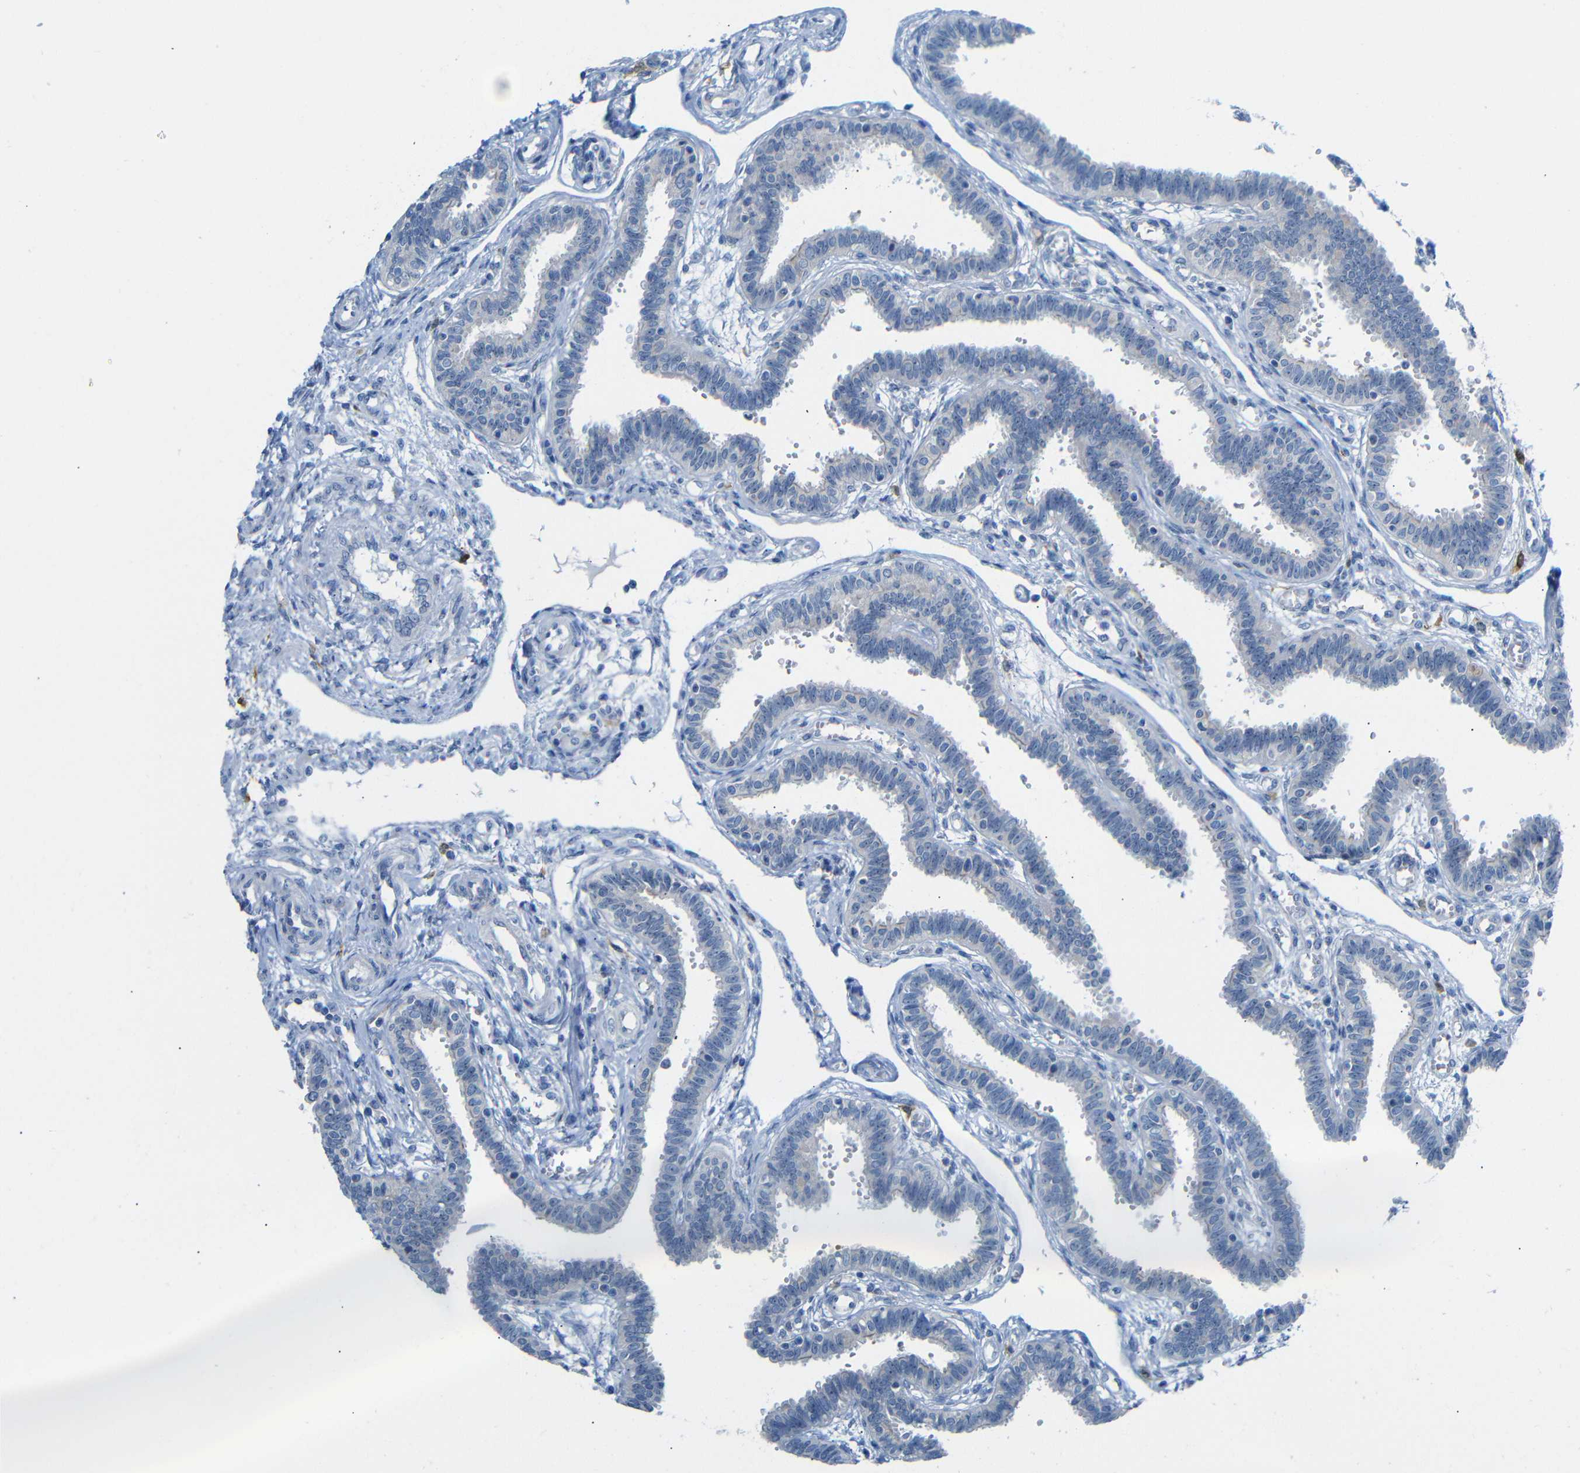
{"staining": {"intensity": "negative", "quantity": "none", "location": "none"}, "tissue": "fallopian tube", "cell_type": "Glandular cells", "image_type": "normal", "snomed": [{"axis": "morphology", "description": "Normal tissue, NOS"}, {"axis": "topography", "description": "Fallopian tube"}], "caption": "High power microscopy micrograph of an immunohistochemistry (IHC) histopathology image of unremarkable fallopian tube, revealing no significant expression in glandular cells. (DAB immunohistochemistry visualized using brightfield microscopy, high magnification).", "gene": "C1orf210", "patient": {"sex": "female", "age": 32}}